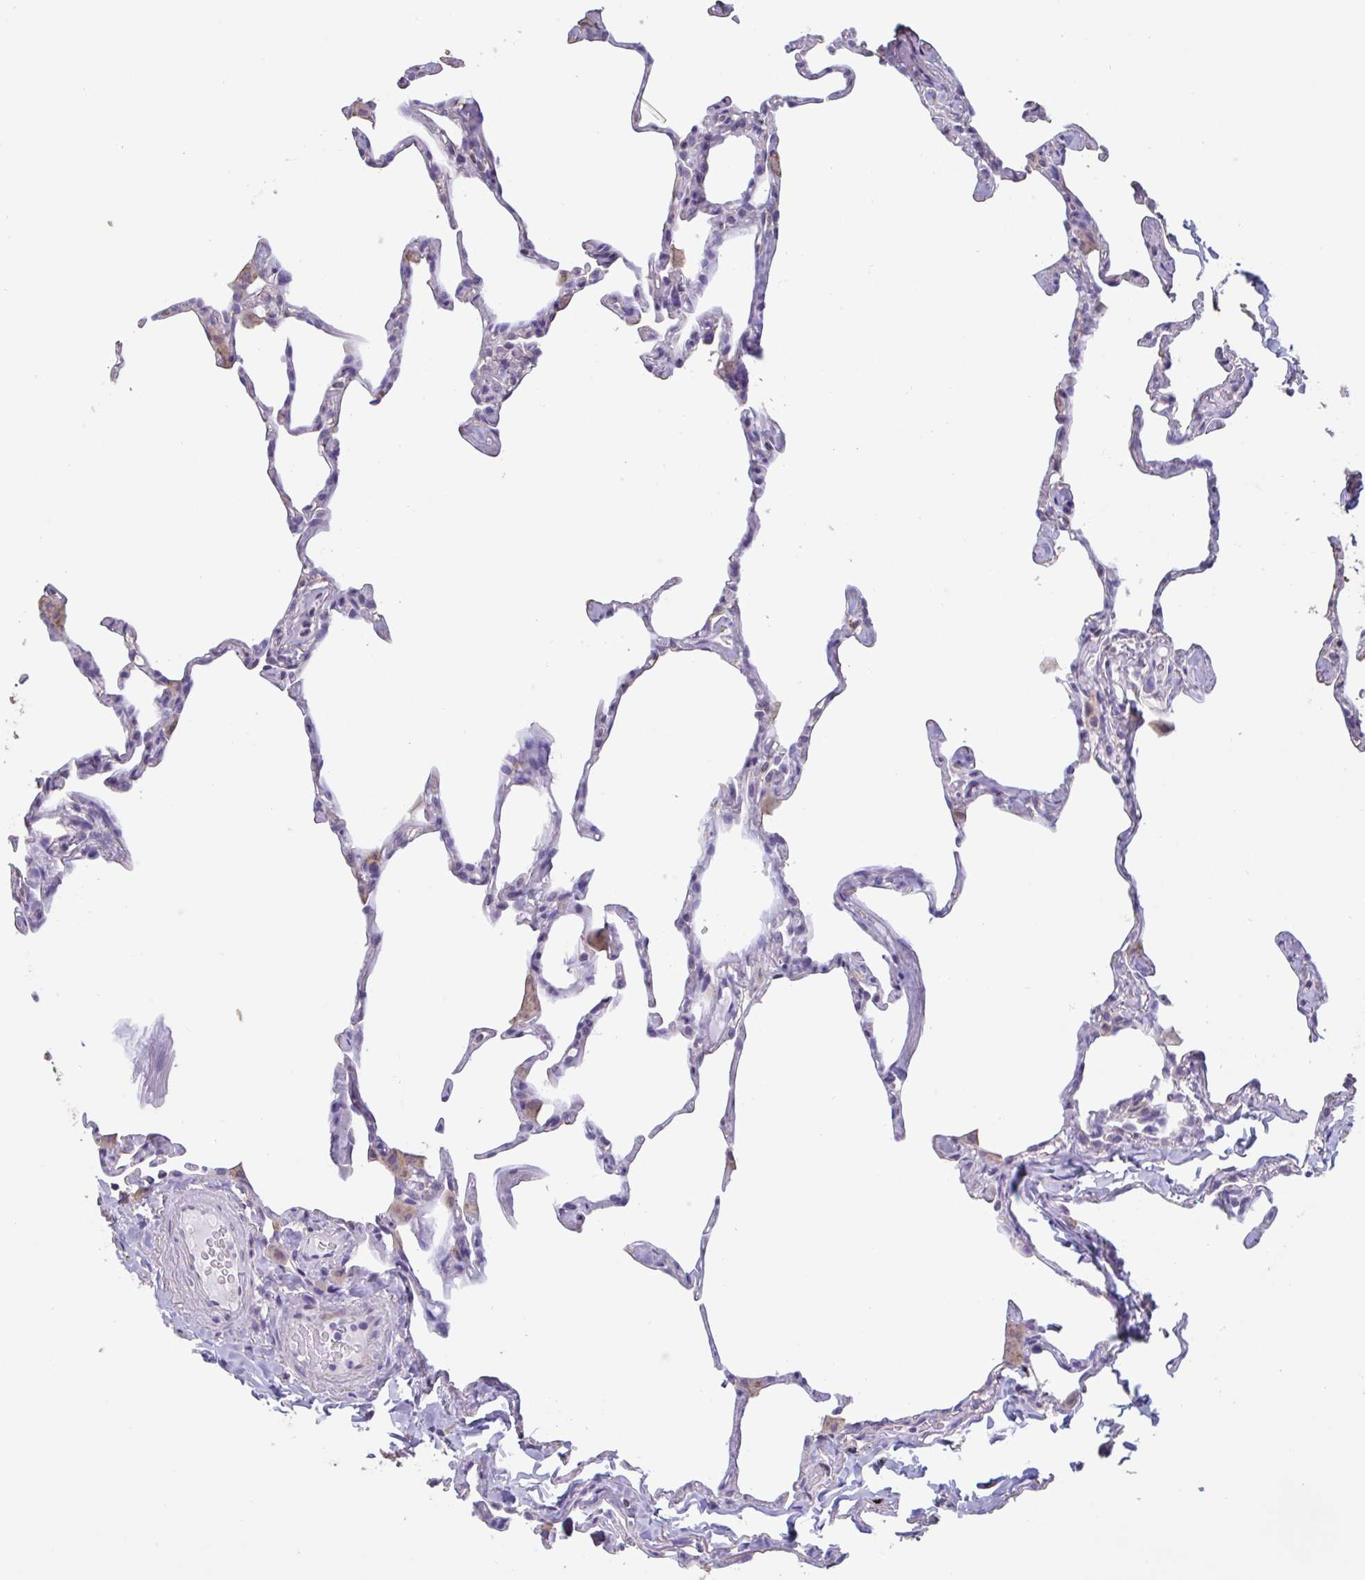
{"staining": {"intensity": "negative", "quantity": "none", "location": "none"}, "tissue": "lung", "cell_type": "Alveolar cells", "image_type": "normal", "snomed": [{"axis": "morphology", "description": "Normal tissue, NOS"}, {"axis": "topography", "description": "Lung"}], "caption": "High magnification brightfield microscopy of unremarkable lung stained with DAB (3,3'-diaminobenzidine) (brown) and counterstained with hematoxylin (blue): alveolar cells show no significant staining.", "gene": "CHMP5", "patient": {"sex": "male", "age": 65}}